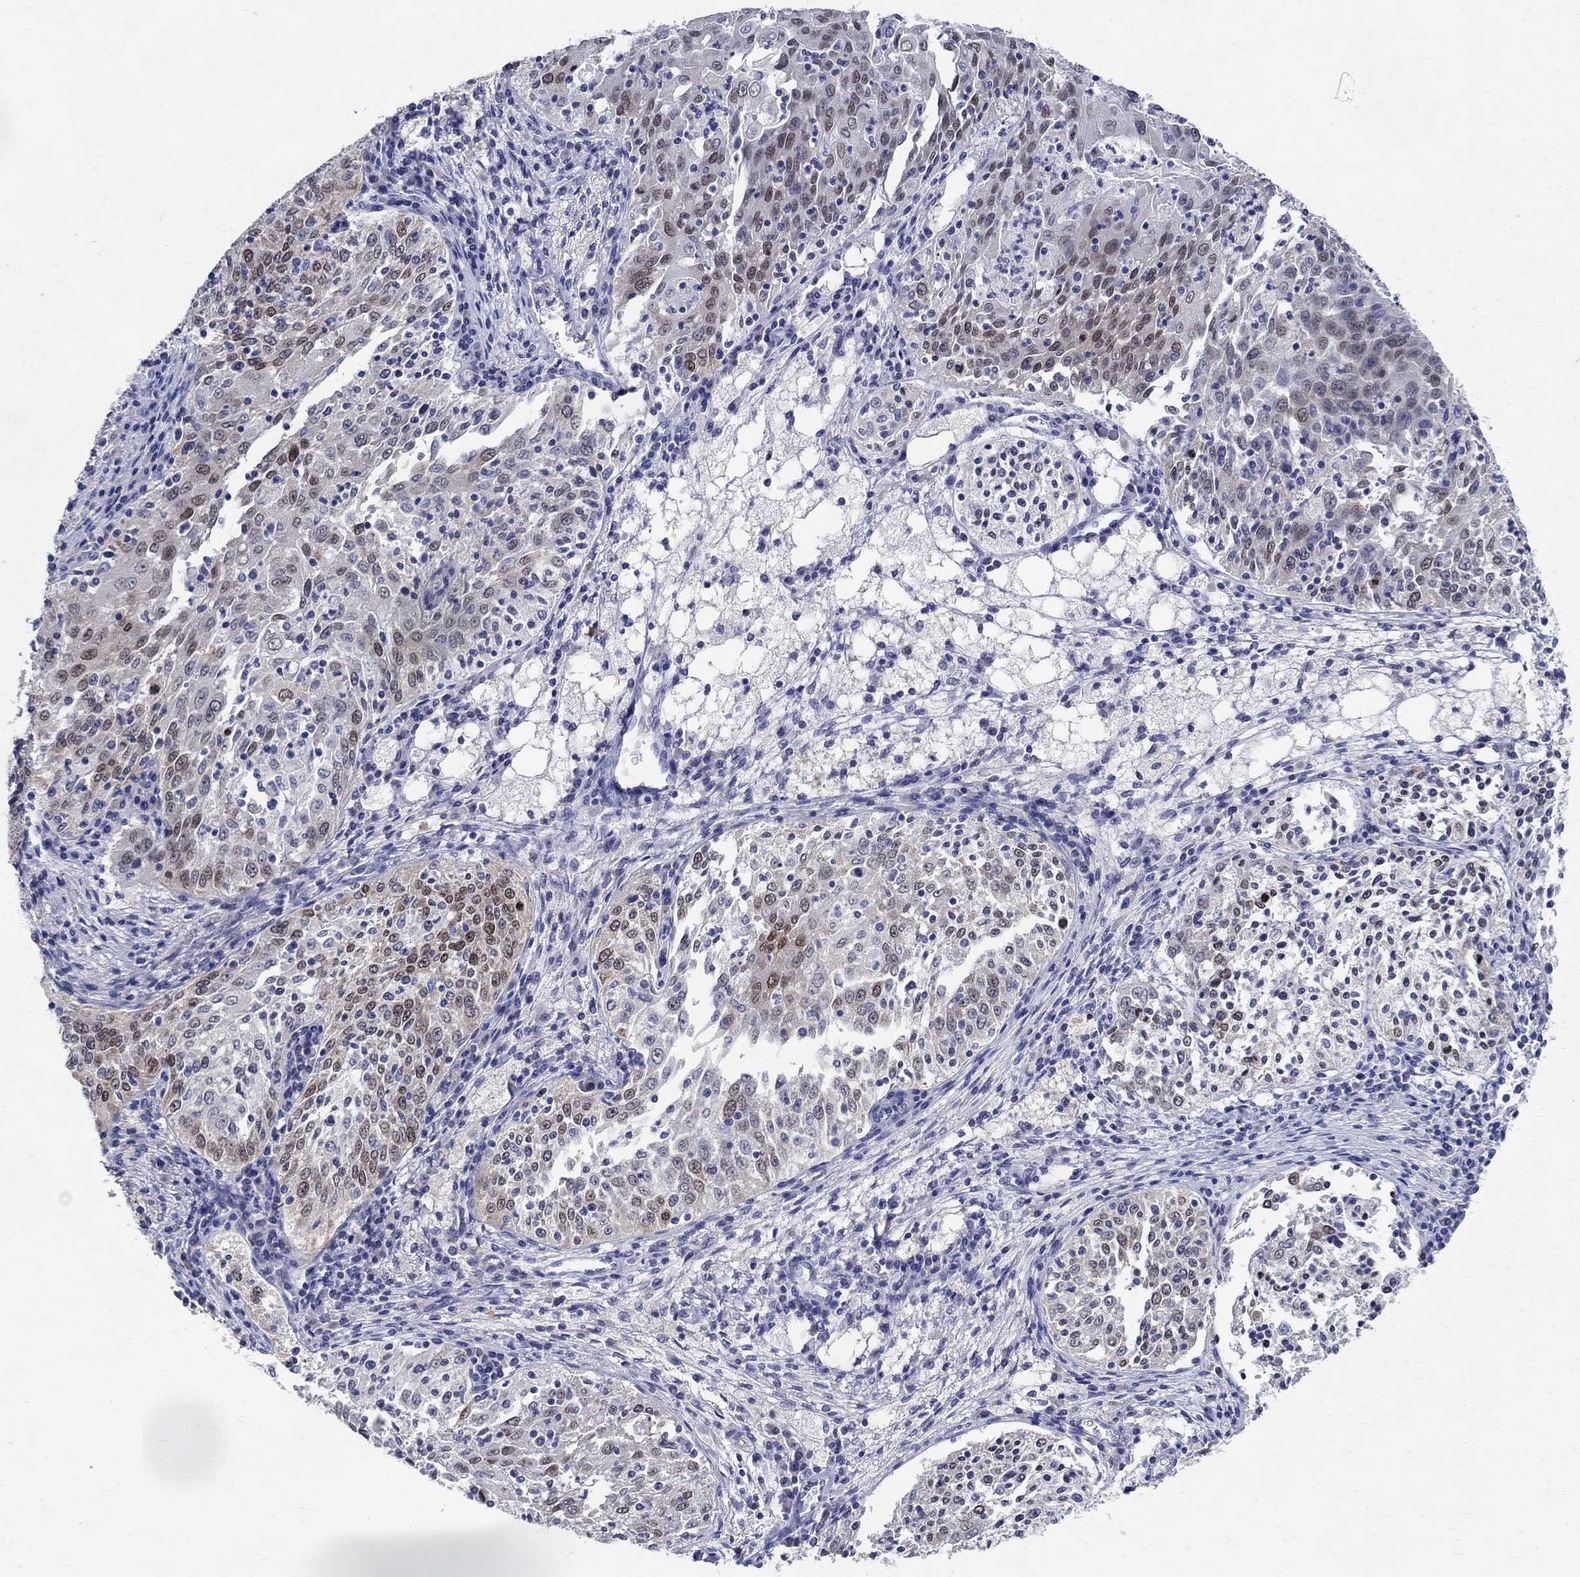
{"staining": {"intensity": "moderate", "quantity": "<25%", "location": "nuclear"}, "tissue": "cervical cancer", "cell_type": "Tumor cells", "image_type": "cancer", "snomed": [{"axis": "morphology", "description": "Squamous cell carcinoma, NOS"}, {"axis": "topography", "description": "Cervix"}], "caption": "Squamous cell carcinoma (cervical) stained with immunohistochemistry reveals moderate nuclear staining in about <25% of tumor cells.", "gene": "SOX2", "patient": {"sex": "female", "age": 41}}